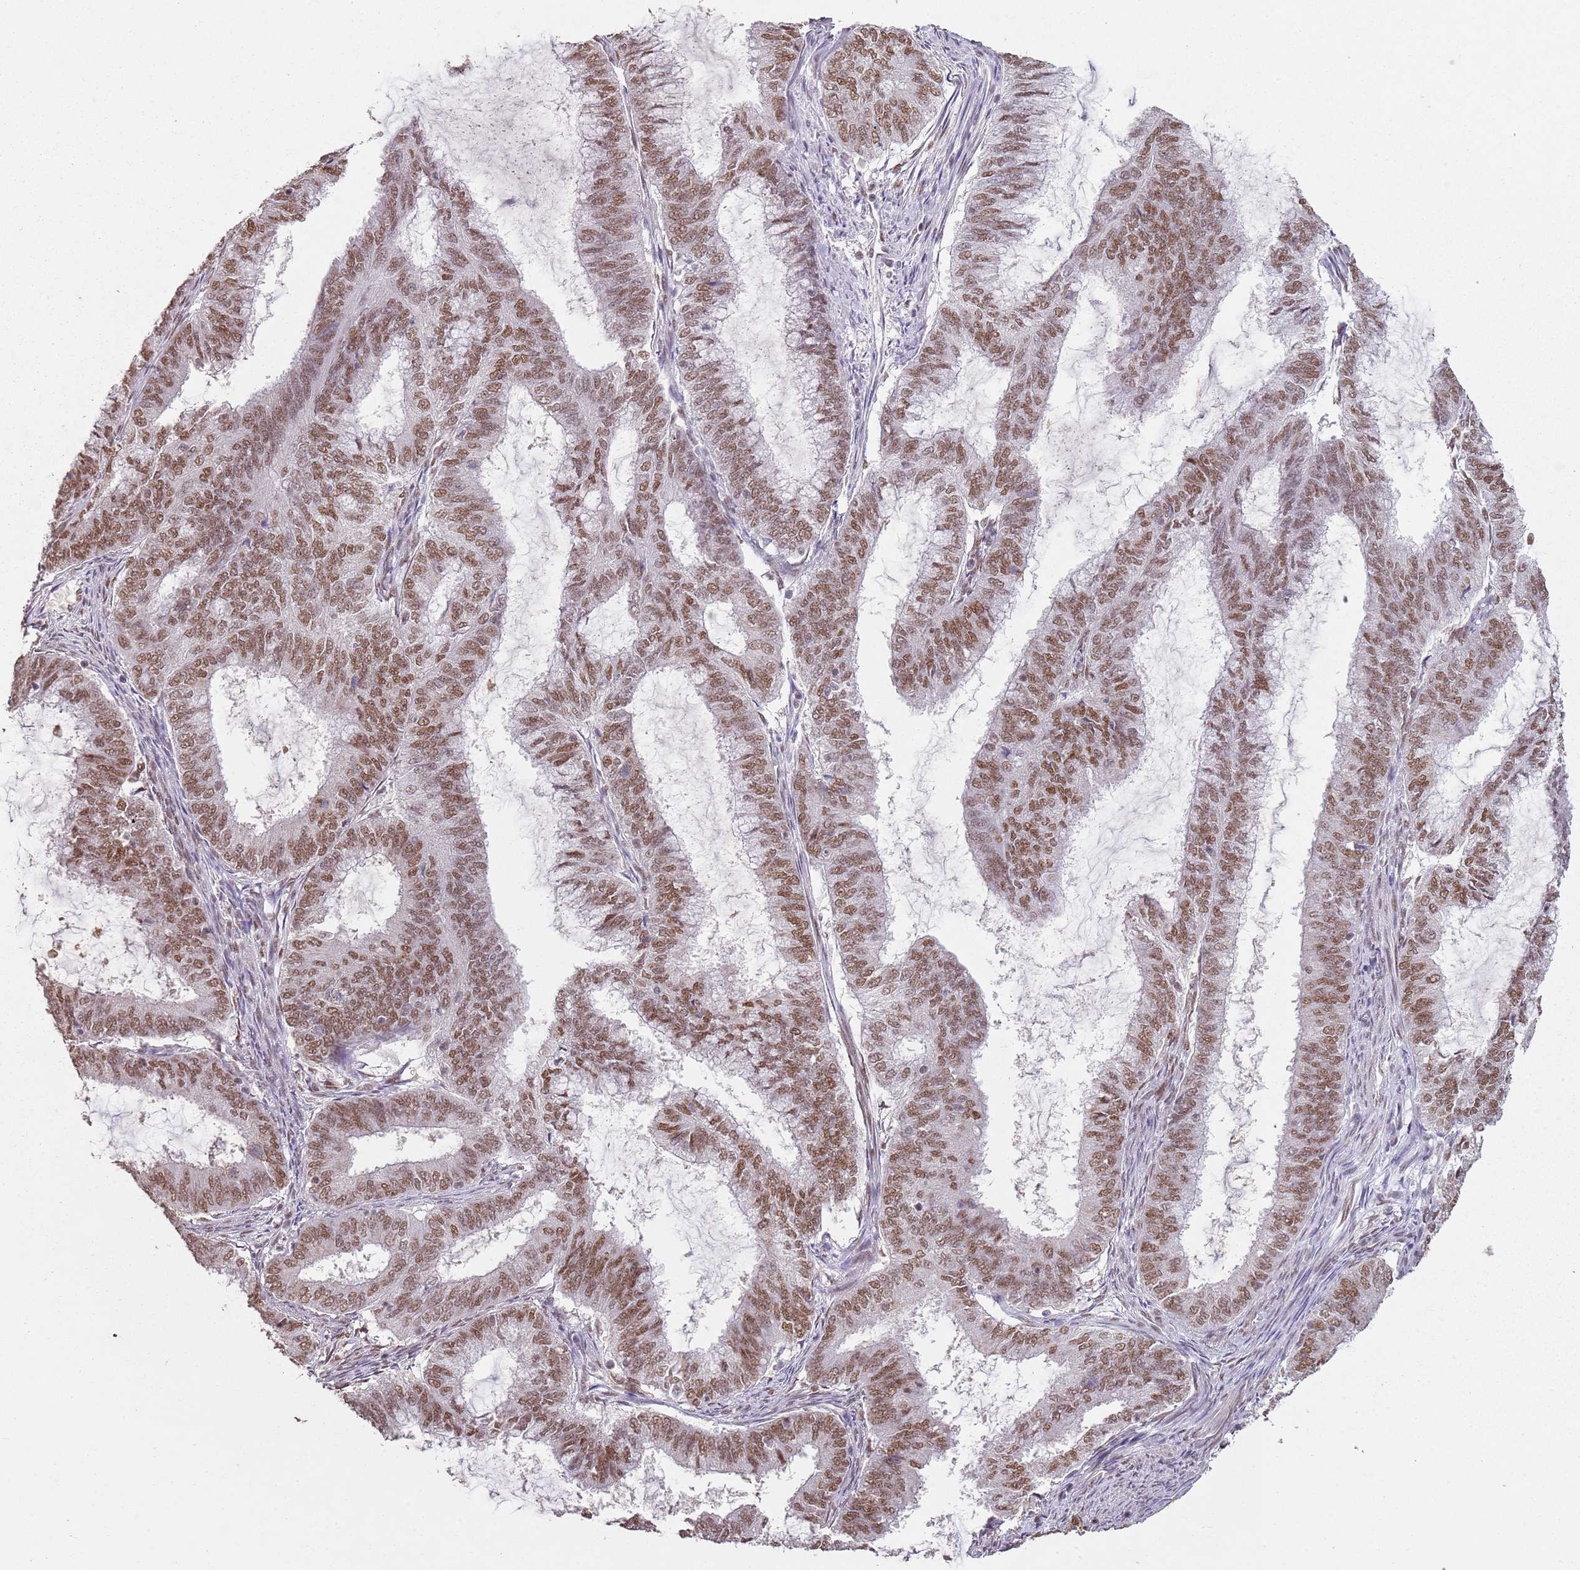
{"staining": {"intensity": "moderate", "quantity": ">75%", "location": "nuclear"}, "tissue": "endometrial cancer", "cell_type": "Tumor cells", "image_type": "cancer", "snomed": [{"axis": "morphology", "description": "Adenocarcinoma, NOS"}, {"axis": "topography", "description": "Endometrium"}], "caption": "An image showing moderate nuclear expression in about >75% of tumor cells in endometrial adenocarcinoma, as visualized by brown immunohistochemical staining.", "gene": "ARL14EP", "patient": {"sex": "female", "age": 51}}